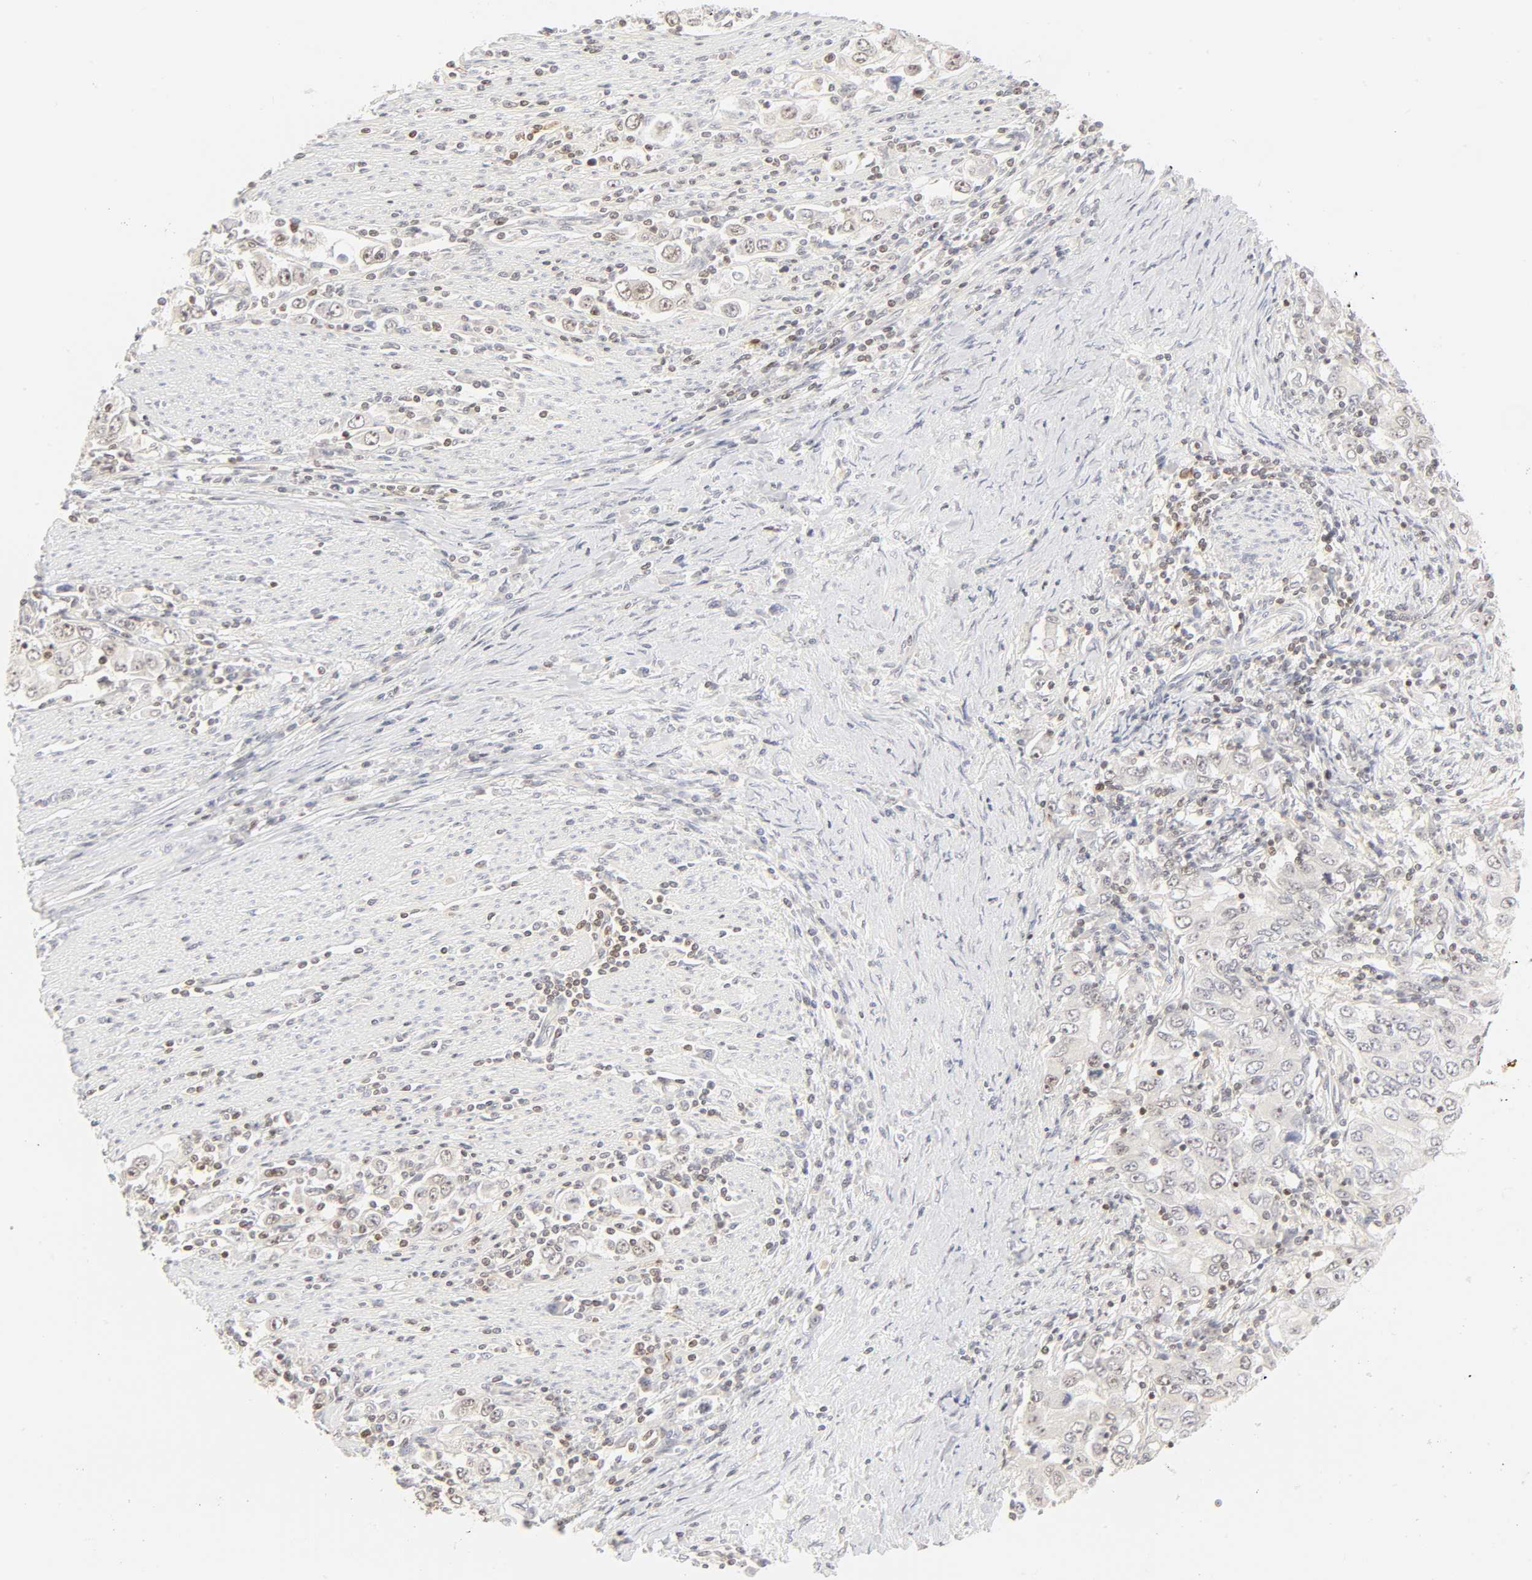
{"staining": {"intensity": "weak", "quantity": "25%-75%", "location": "cytoplasmic/membranous,nuclear"}, "tissue": "stomach cancer", "cell_type": "Tumor cells", "image_type": "cancer", "snomed": [{"axis": "morphology", "description": "Adenocarcinoma, NOS"}, {"axis": "topography", "description": "Stomach, lower"}], "caption": "Adenocarcinoma (stomach) stained with immunohistochemistry exhibits weak cytoplasmic/membranous and nuclear positivity in approximately 25%-75% of tumor cells.", "gene": "KIF2A", "patient": {"sex": "female", "age": 72}}